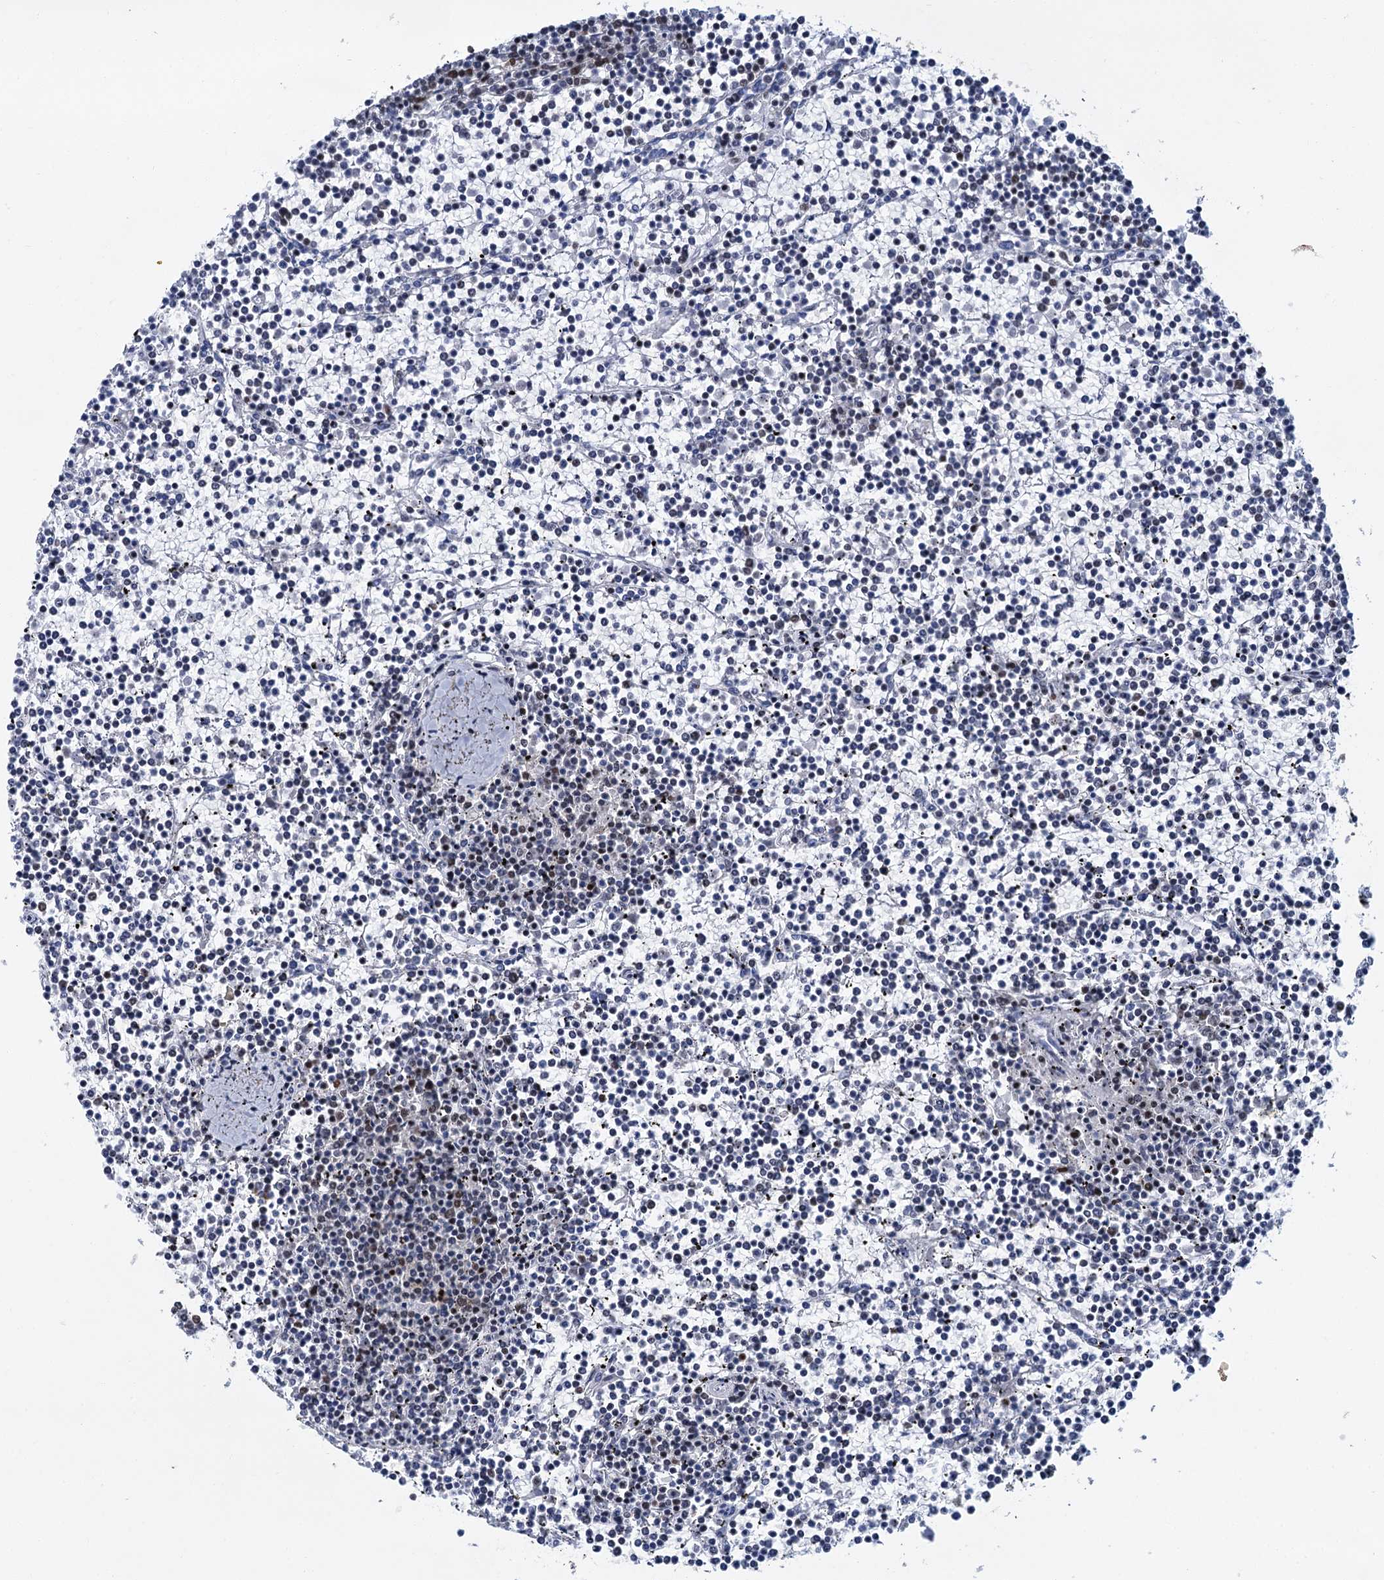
{"staining": {"intensity": "weak", "quantity": "<25%", "location": "nuclear"}, "tissue": "lymphoma", "cell_type": "Tumor cells", "image_type": "cancer", "snomed": [{"axis": "morphology", "description": "Malignant lymphoma, non-Hodgkin's type, Low grade"}, {"axis": "topography", "description": "Spleen"}], "caption": "Immunohistochemical staining of human lymphoma reveals no significant expression in tumor cells.", "gene": "CELF2", "patient": {"sex": "female", "age": 19}}